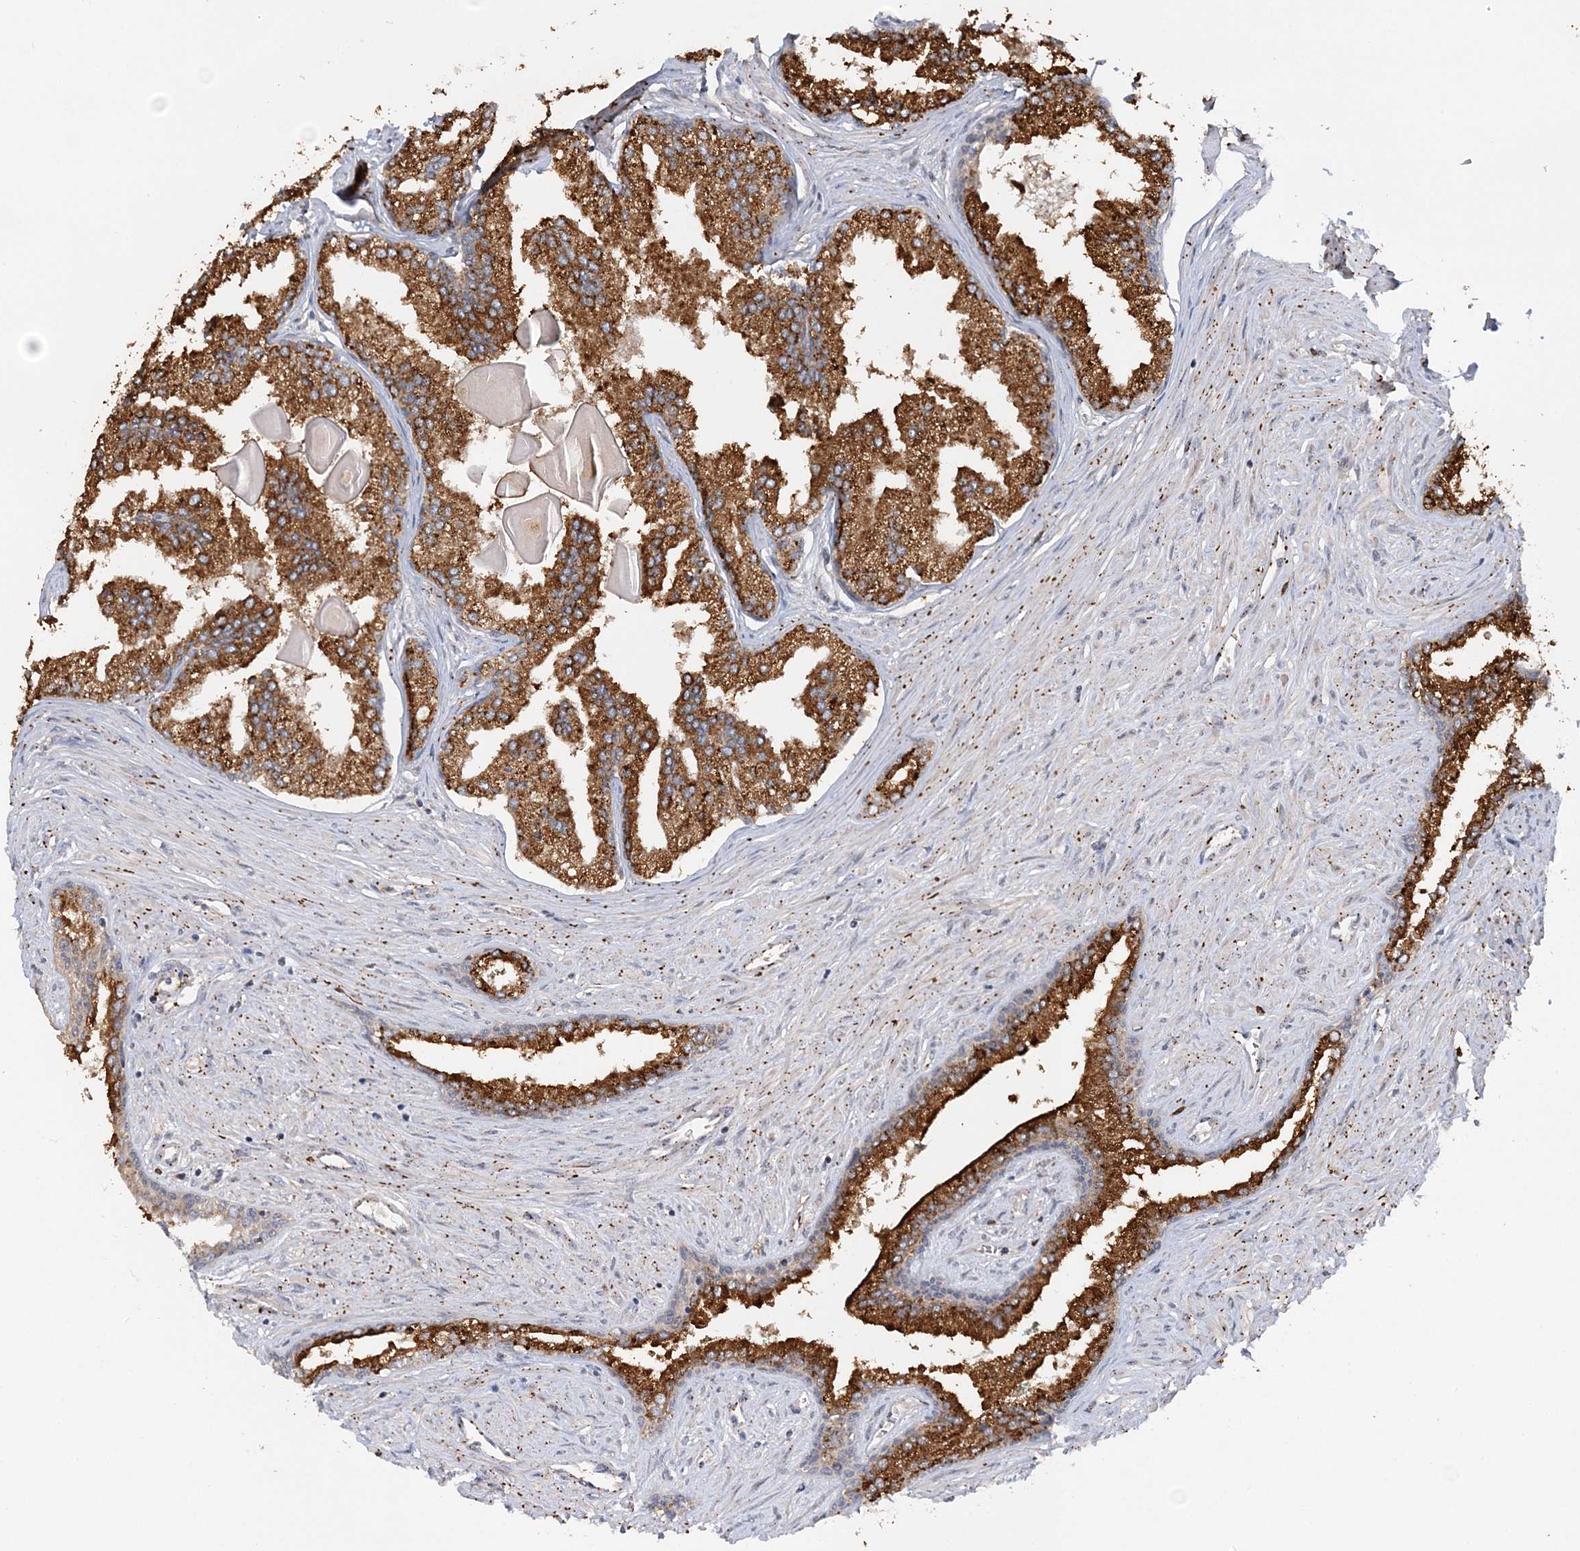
{"staining": {"intensity": "strong", "quantity": "25%-75%", "location": "cytoplasmic/membranous"}, "tissue": "prostate cancer", "cell_type": "Tumor cells", "image_type": "cancer", "snomed": [{"axis": "morphology", "description": "Adenocarcinoma, High grade"}, {"axis": "topography", "description": "Prostate"}], "caption": "High-magnification brightfield microscopy of prostate cancer (high-grade adenocarcinoma) stained with DAB (brown) and counterstained with hematoxylin (blue). tumor cells exhibit strong cytoplasmic/membranous positivity is appreciated in about25%-75% of cells.", "gene": "KIF4A", "patient": {"sex": "male", "age": 68}}